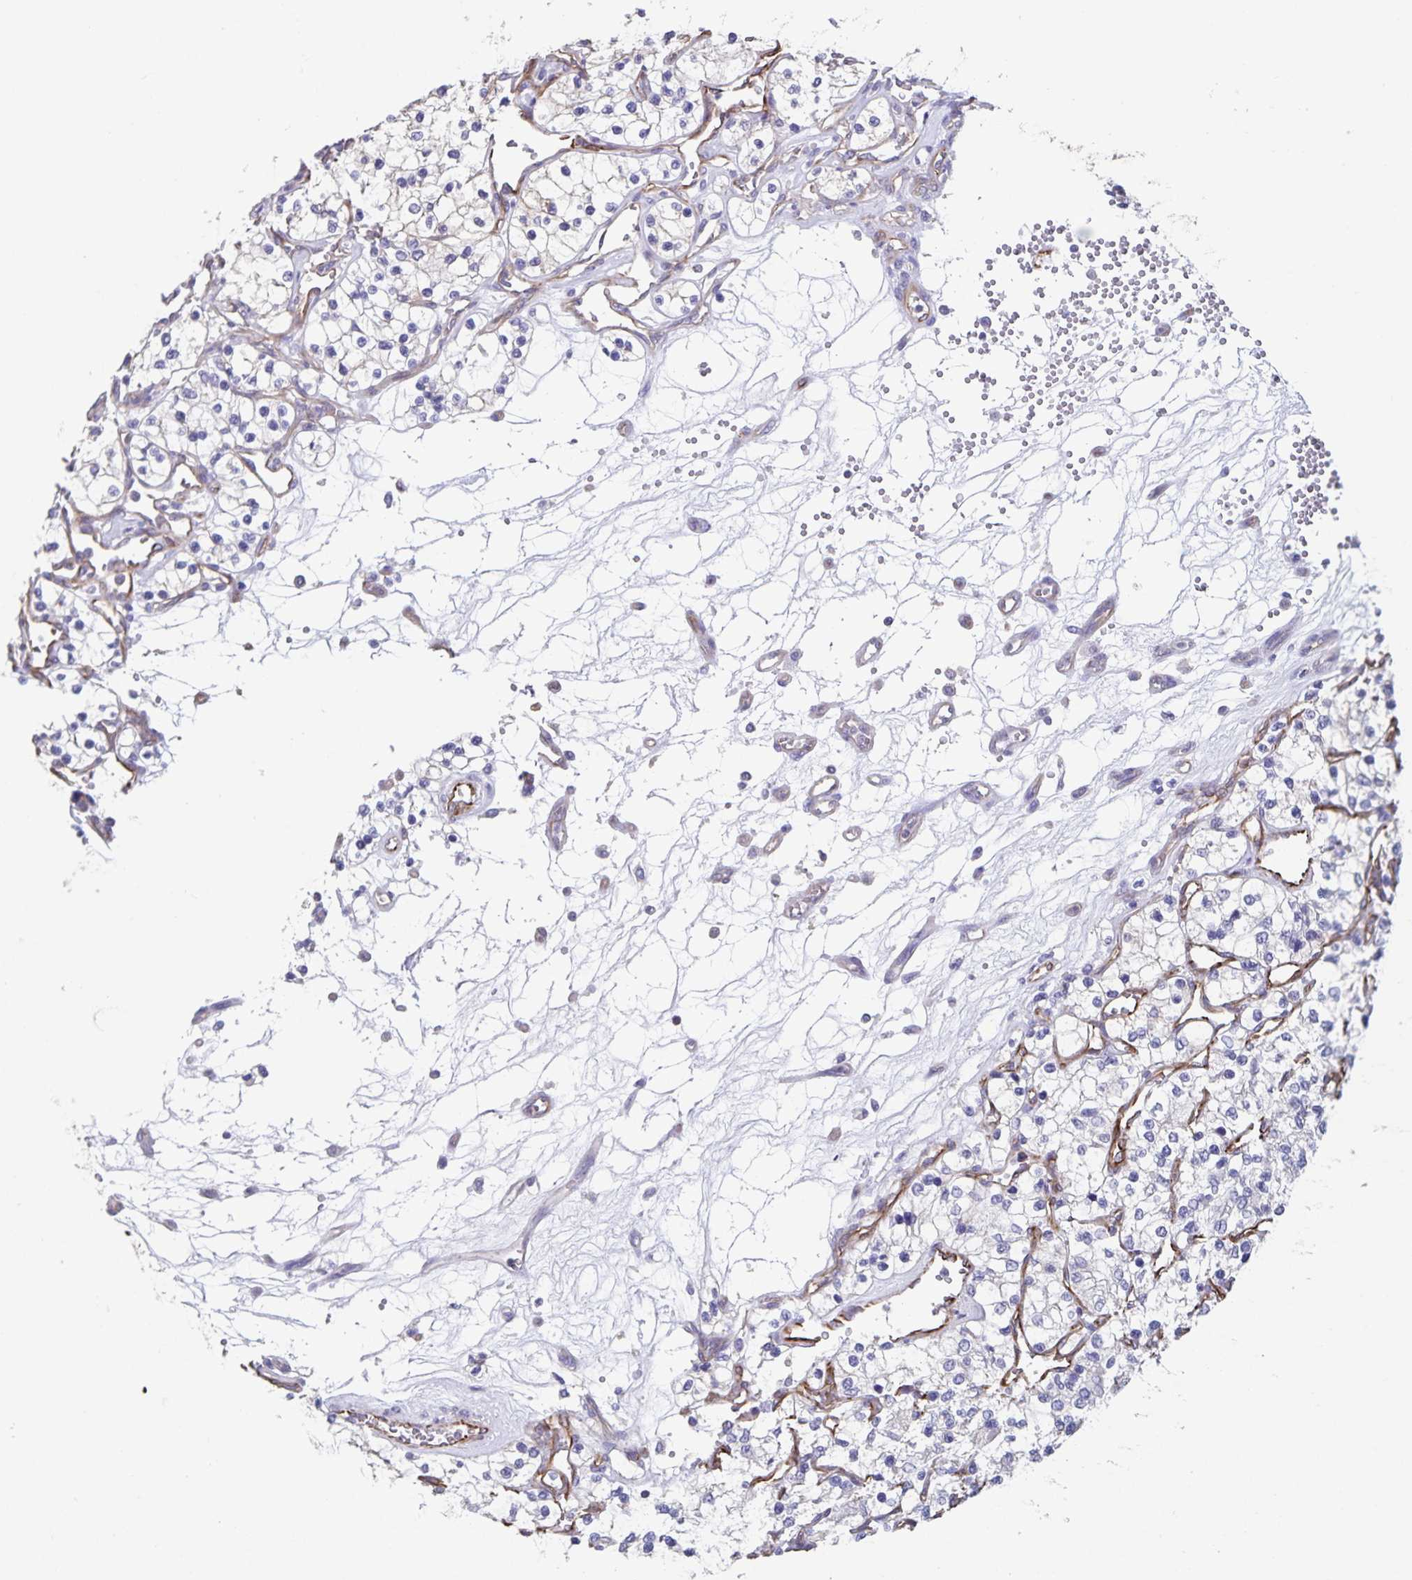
{"staining": {"intensity": "negative", "quantity": "none", "location": "none"}, "tissue": "renal cancer", "cell_type": "Tumor cells", "image_type": "cancer", "snomed": [{"axis": "morphology", "description": "Adenocarcinoma, NOS"}, {"axis": "topography", "description": "Kidney"}], "caption": "A high-resolution image shows IHC staining of renal cancer, which exhibits no significant expression in tumor cells.", "gene": "SYNM", "patient": {"sex": "female", "age": 69}}